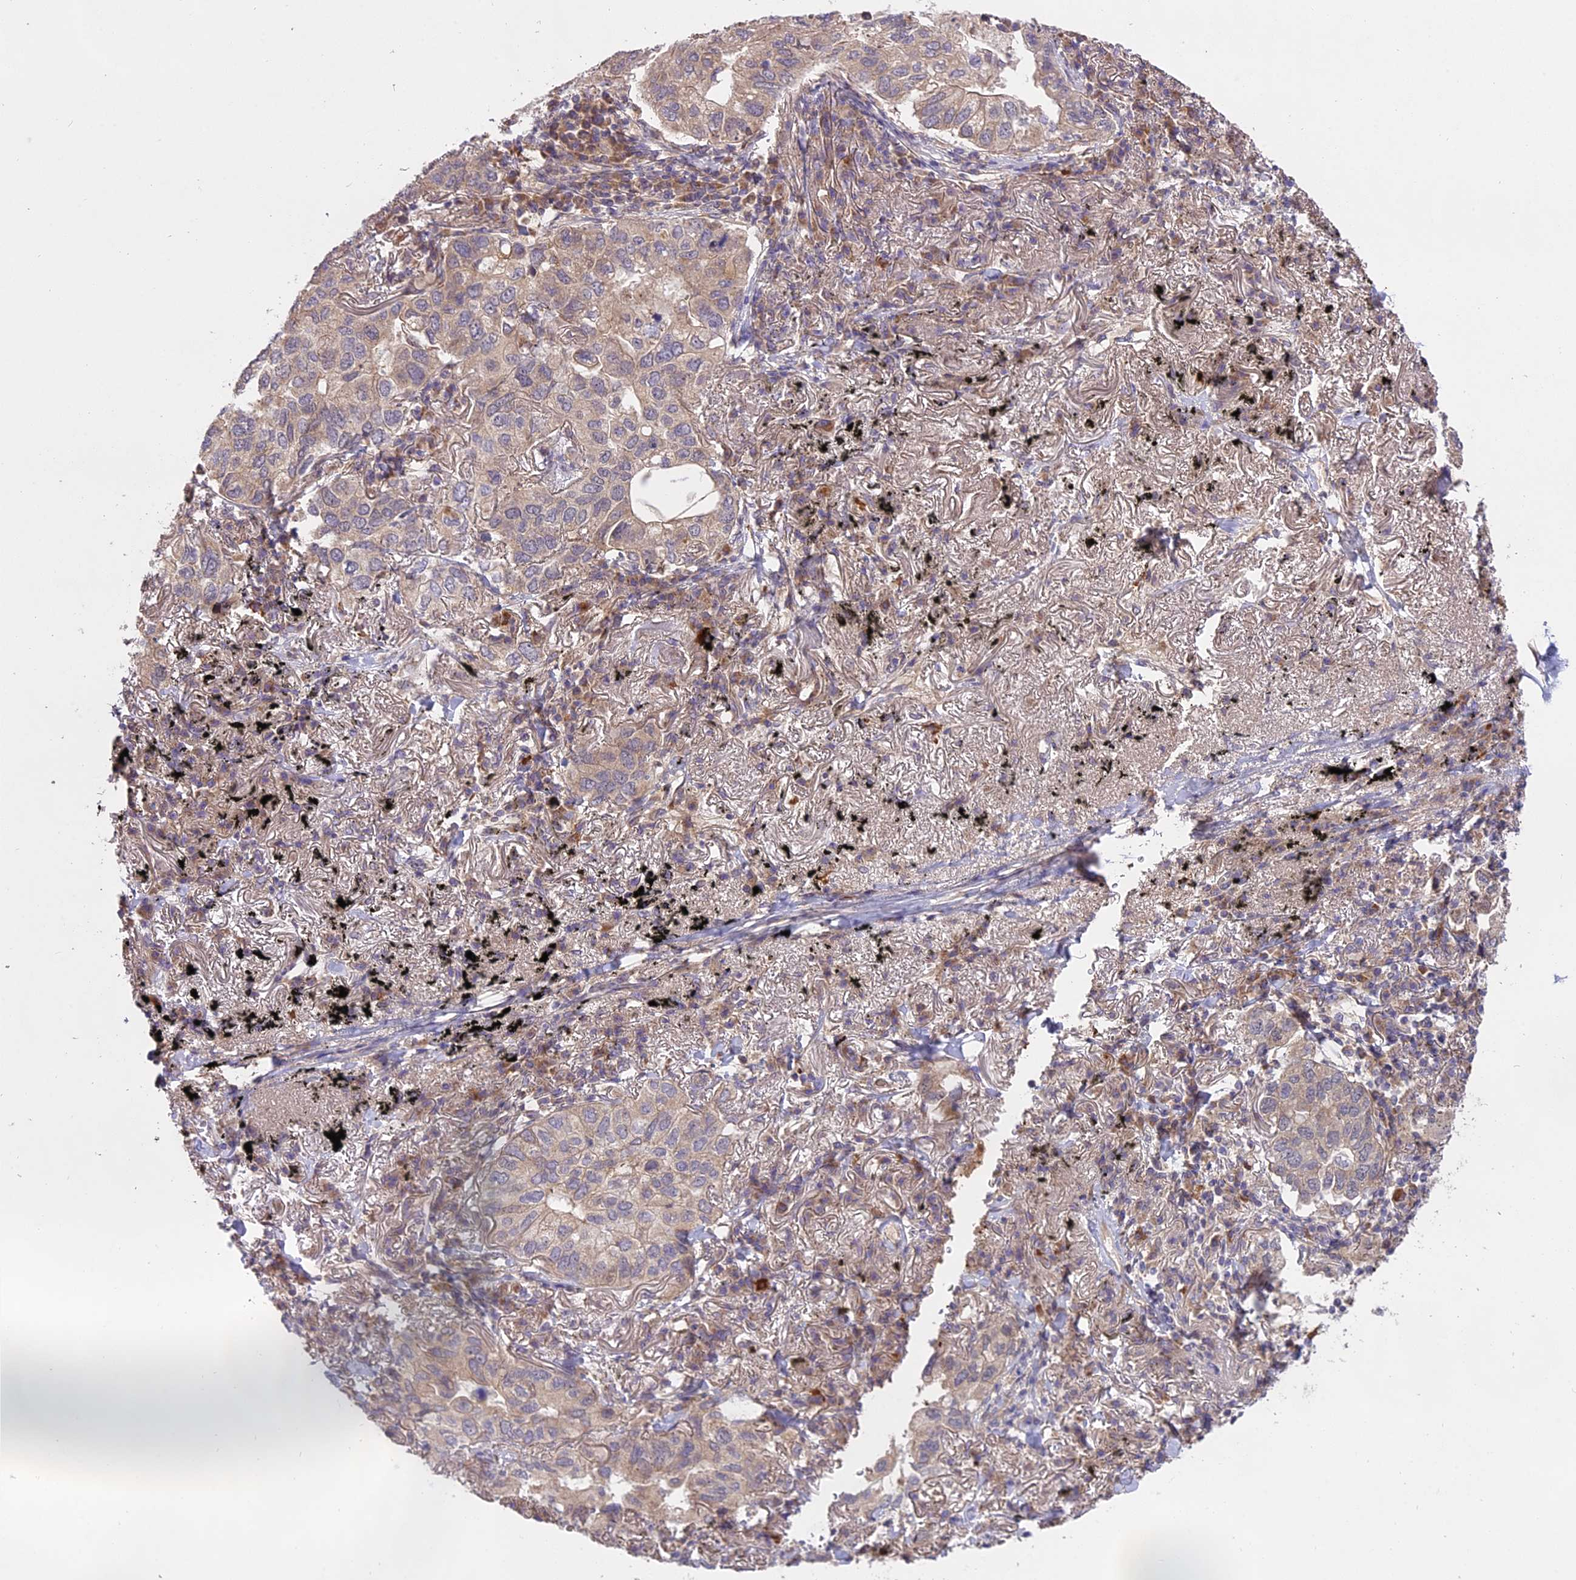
{"staining": {"intensity": "weak", "quantity": "<25%", "location": "cytoplasmic/membranous"}, "tissue": "lung cancer", "cell_type": "Tumor cells", "image_type": "cancer", "snomed": [{"axis": "morphology", "description": "Adenocarcinoma, NOS"}, {"axis": "topography", "description": "Lung"}], "caption": "This is an immunohistochemistry (IHC) micrograph of human adenocarcinoma (lung). There is no staining in tumor cells.", "gene": "MEMO1", "patient": {"sex": "male", "age": 65}}